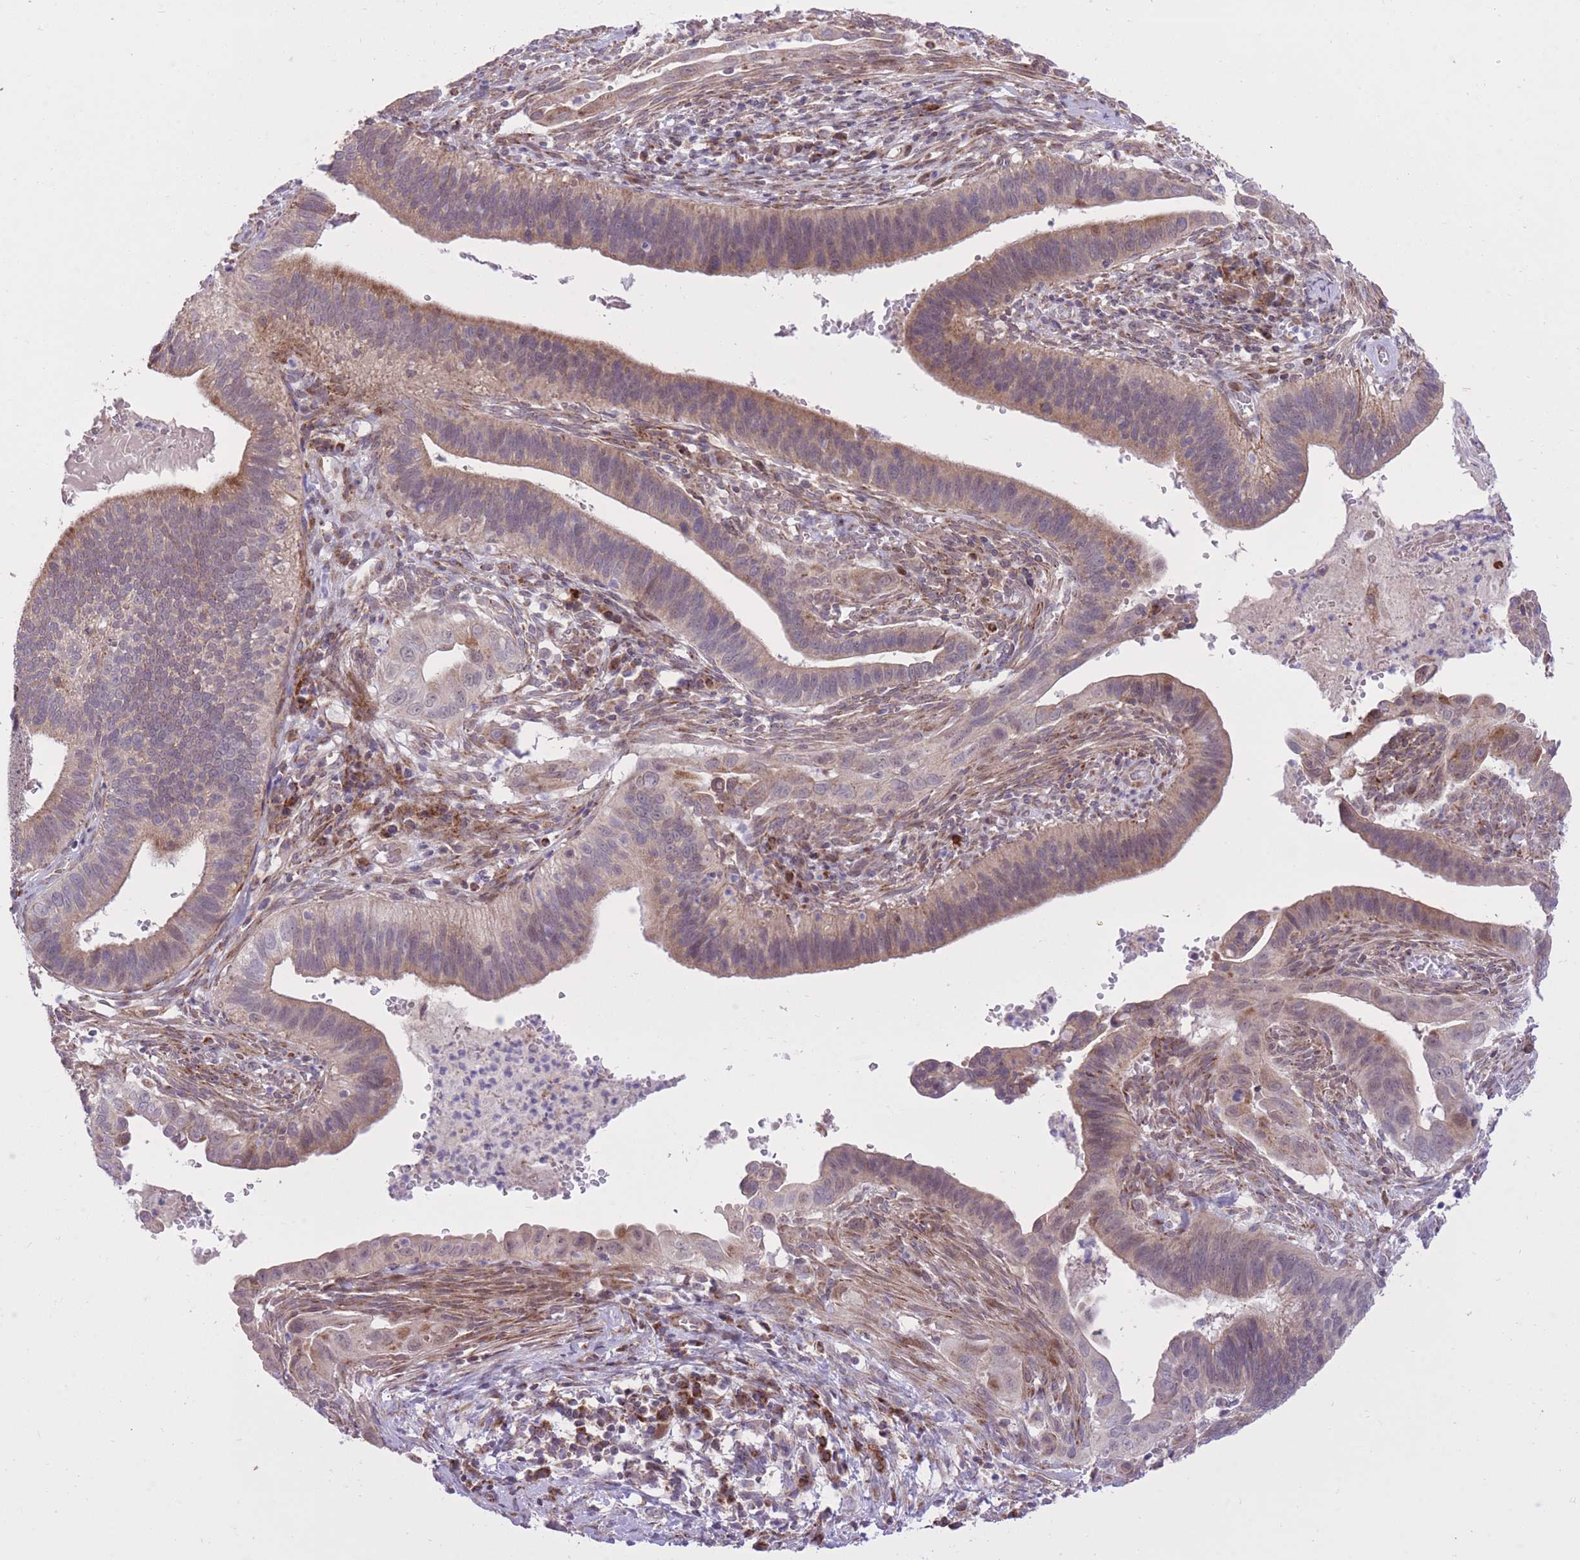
{"staining": {"intensity": "weak", "quantity": "25%-75%", "location": "cytoplasmic/membranous"}, "tissue": "cervical cancer", "cell_type": "Tumor cells", "image_type": "cancer", "snomed": [{"axis": "morphology", "description": "Adenocarcinoma, NOS"}, {"axis": "topography", "description": "Cervix"}], "caption": "Immunohistochemistry of human cervical cancer (adenocarcinoma) demonstrates low levels of weak cytoplasmic/membranous positivity in about 25%-75% of tumor cells.", "gene": "SLC4A4", "patient": {"sex": "female", "age": 42}}